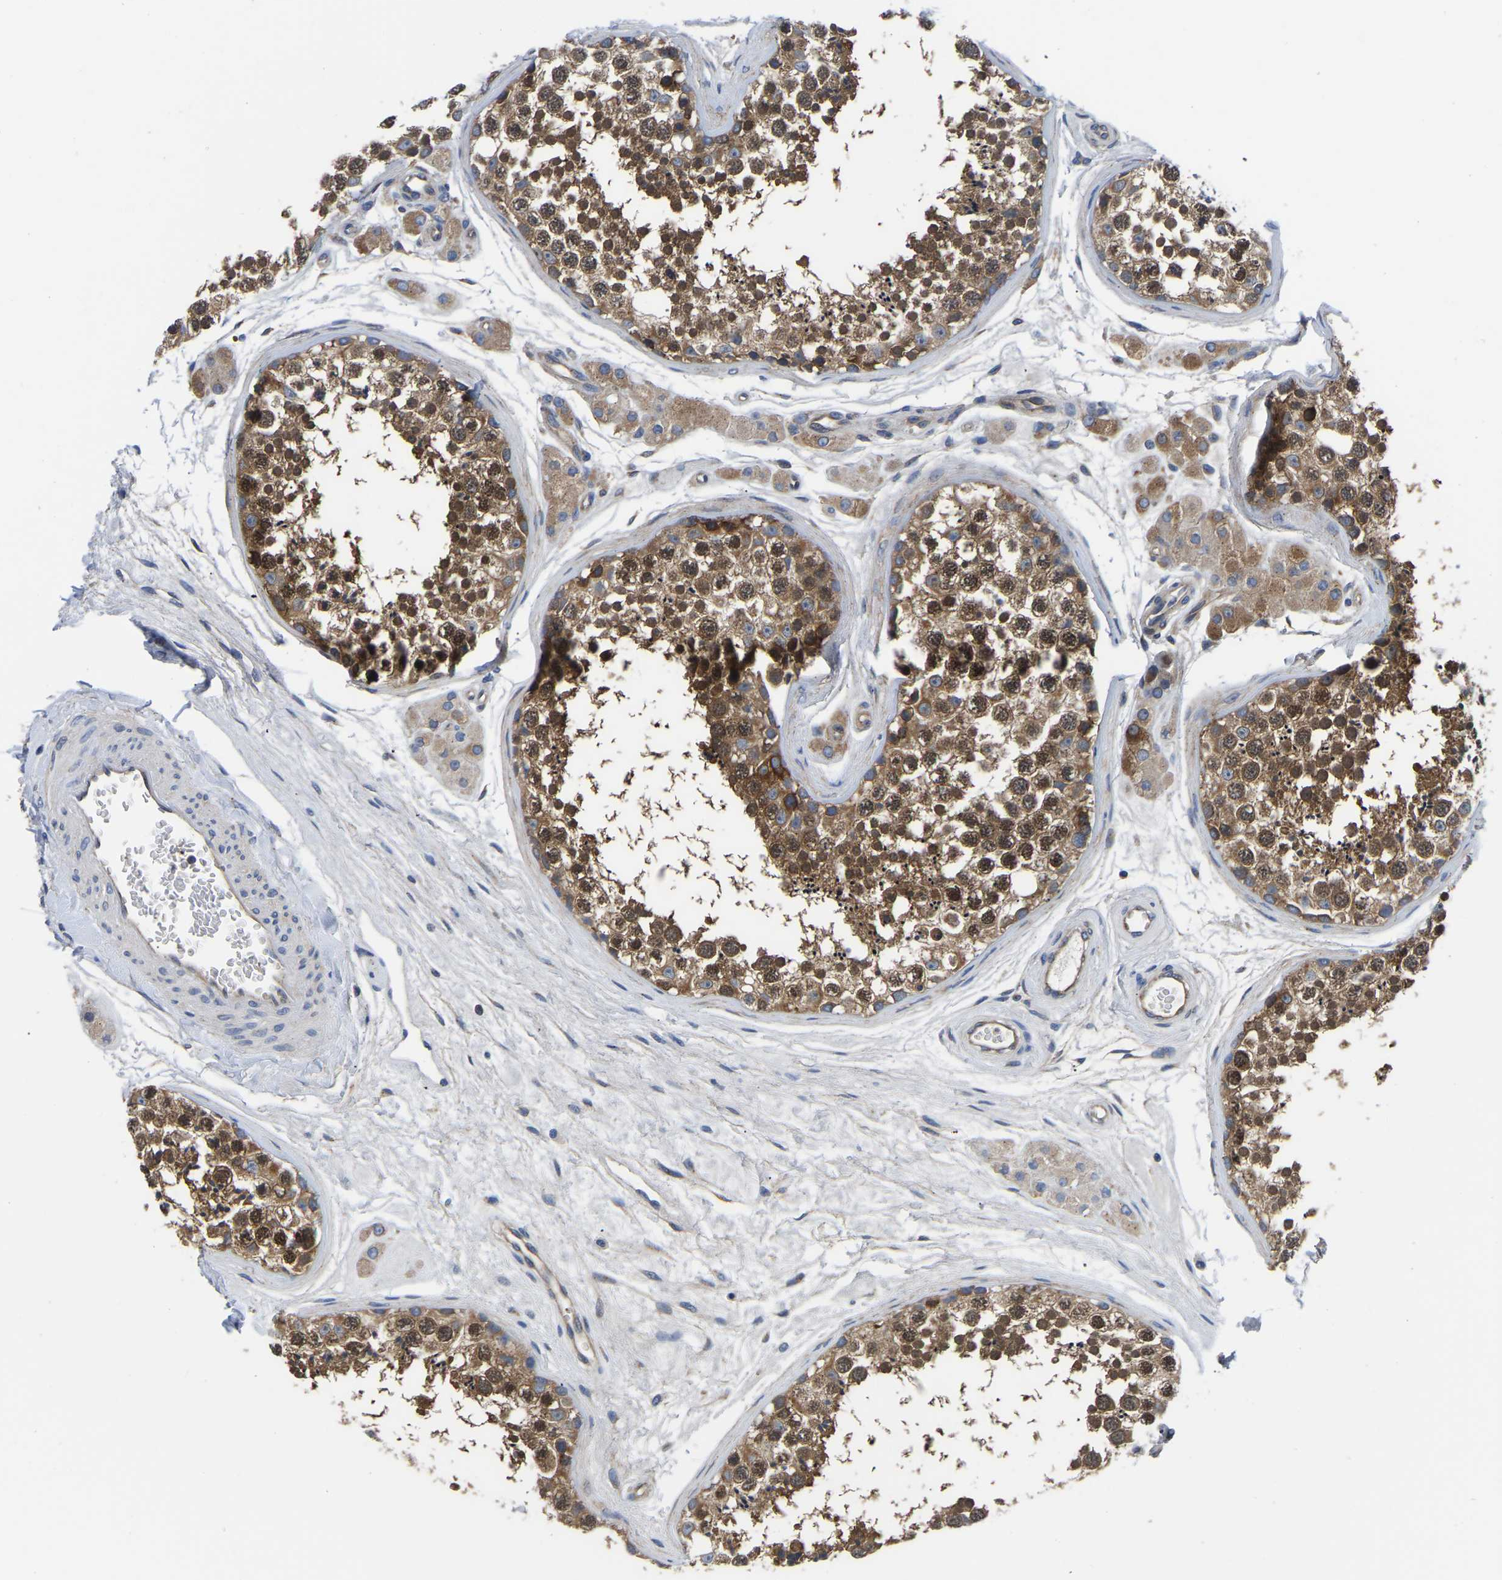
{"staining": {"intensity": "moderate", "quantity": ">75%", "location": "cytoplasmic/membranous,nuclear"}, "tissue": "testis", "cell_type": "Cells in seminiferous ducts", "image_type": "normal", "snomed": [{"axis": "morphology", "description": "Normal tissue, NOS"}, {"axis": "topography", "description": "Testis"}], "caption": "A photomicrograph of human testis stained for a protein shows moderate cytoplasmic/membranous,nuclear brown staining in cells in seminiferous ducts. (DAB IHC with brightfield microscopy, high magnification).", "gene": "TFG", "patient": {"sex": "male", "age": 56}}